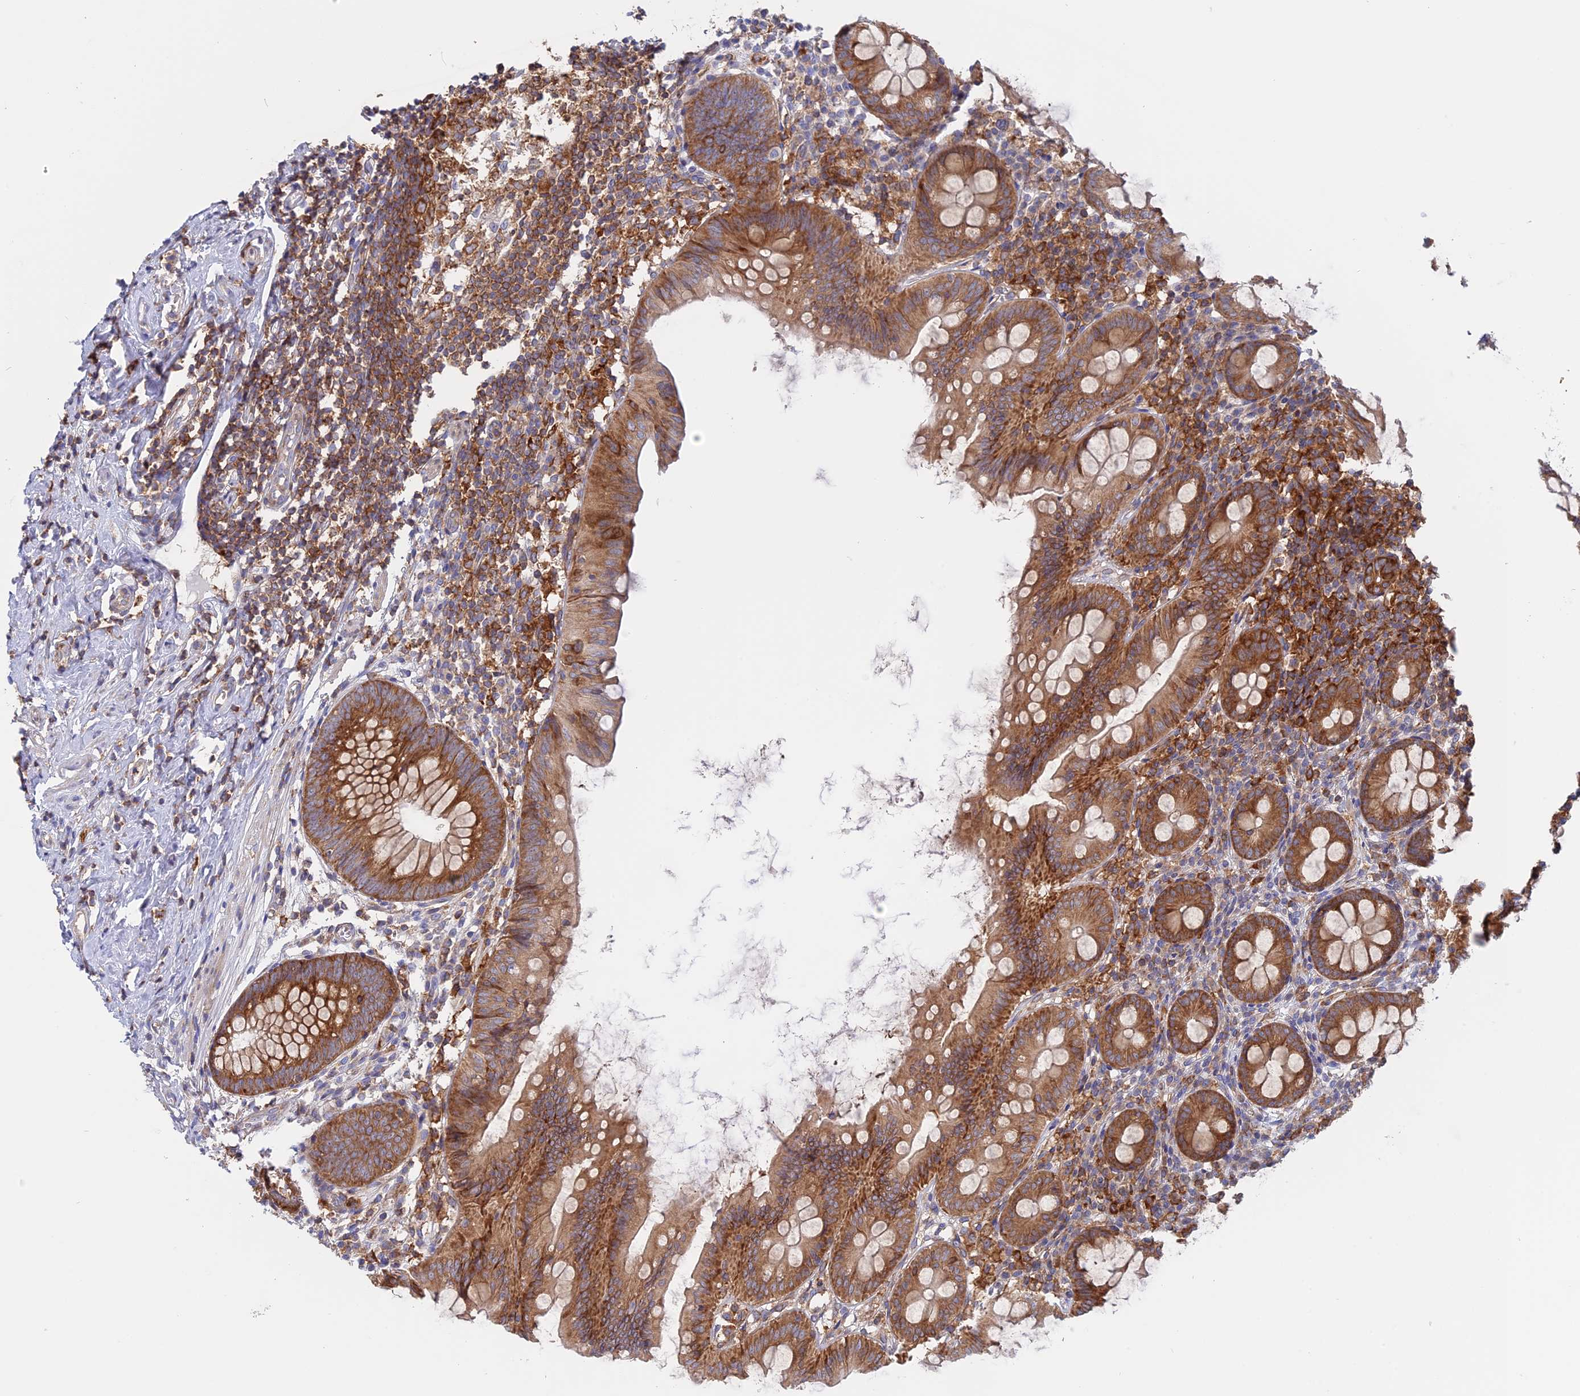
{"staining": {"intensity": "moderate", "quantity": ">75%", "location": "cytoplasmic/membranous"}, "tissue": "appendix", "cell_type": "Glandular cells", "image_type": "normal", "snomed": [{"axis": "morphology", "description": "Normal tissue, NOS"}, {"axis": "topography", "description": "Appendix"}], "caption": "Immunohistochemistry (IHC) micrograph of unremarkable appendix: appendix stained using immunohistochemistry demonstrates medium levels of moderate protein expression localized specifically in the cytoplasmic/membranous of glandular cells, appearing as a cytoplasmic/membranous brown color.", "gene": "GMIP", "patient": {"sex": "female", "age": 51}}